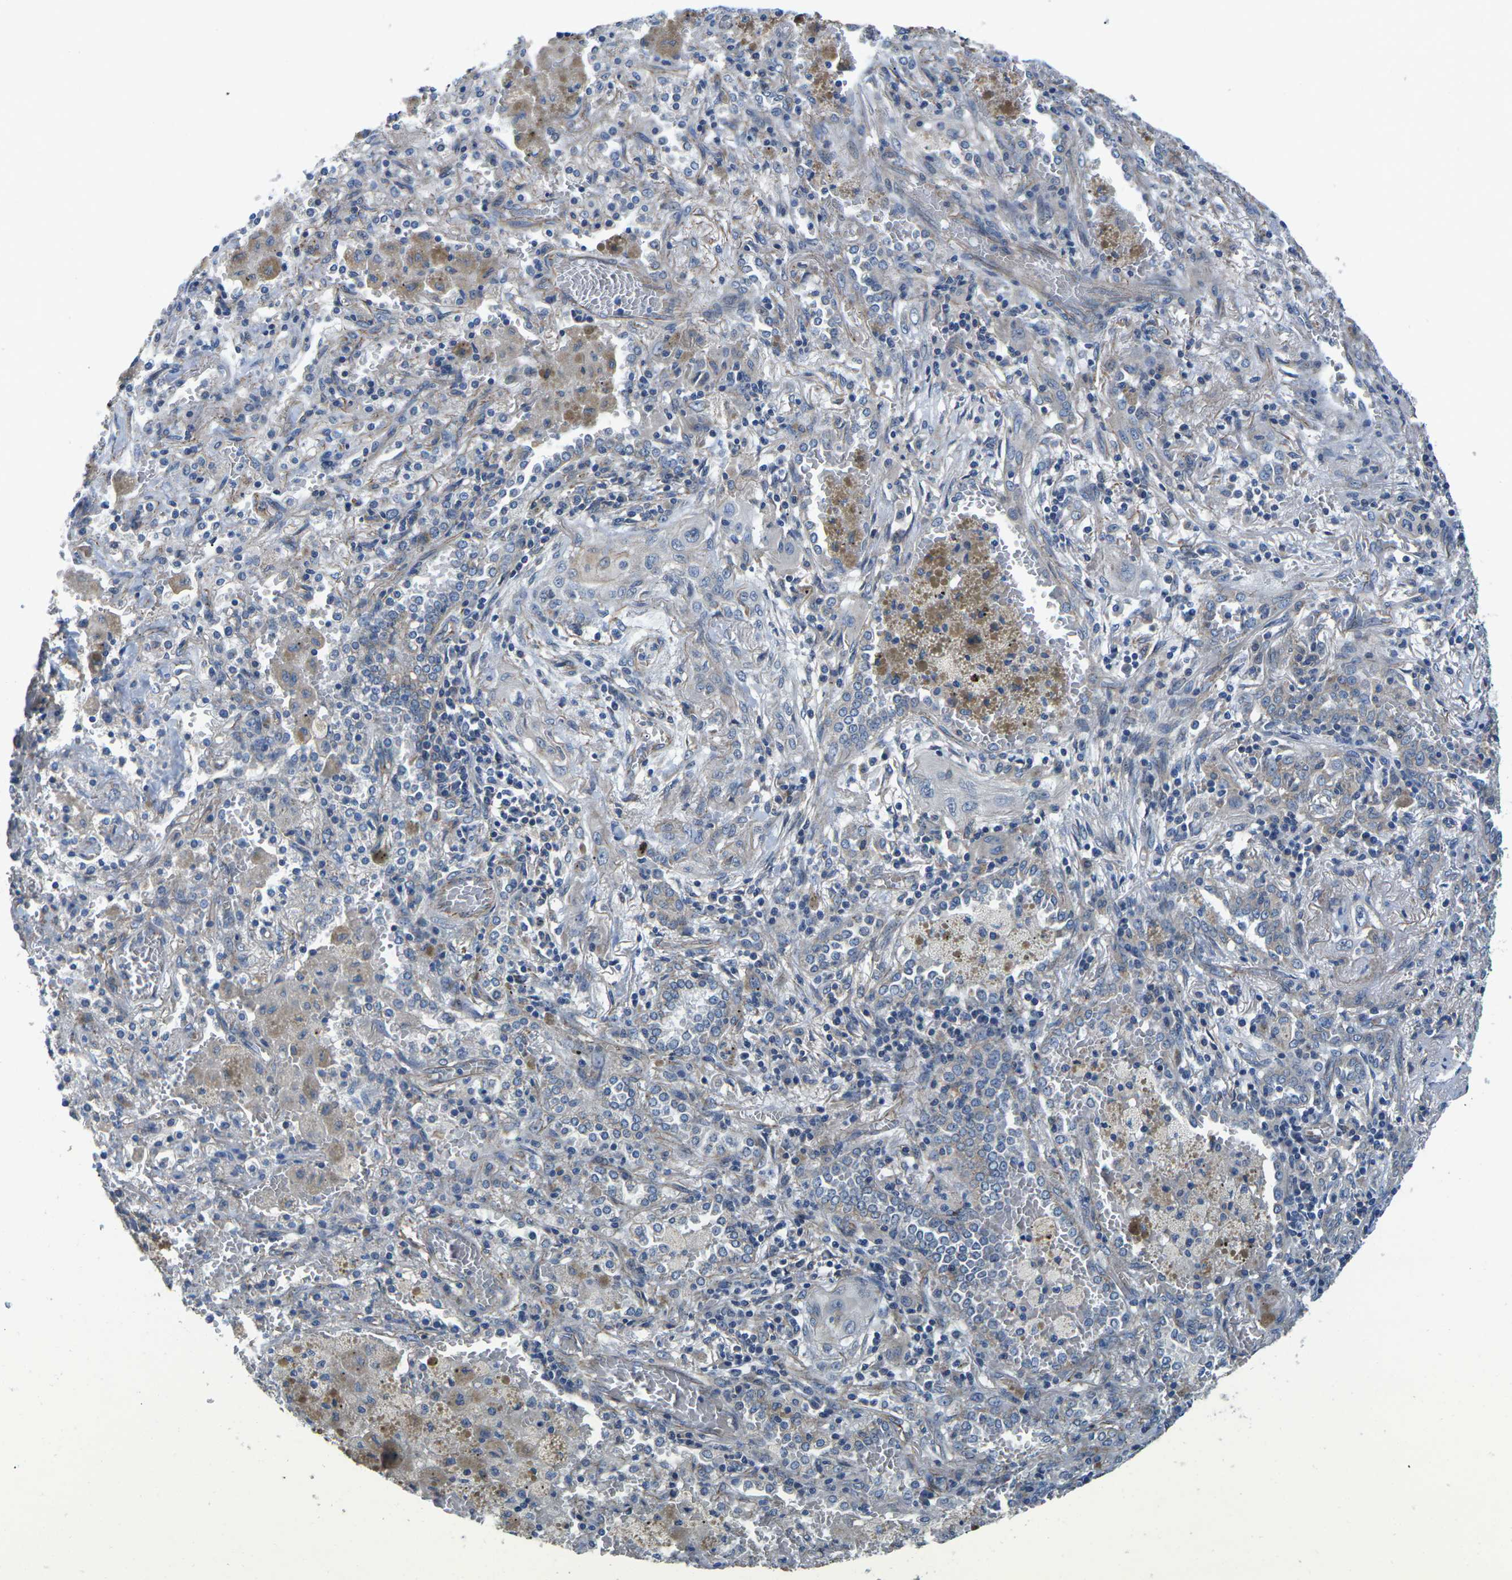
{"staining": {"intensity": "negative", "quantity": "none", "location": "none"}, "tissue": "lung cancer", "cell_type": "Tumor cells", "image_type": "cancer", "snomed": [{"axis": "morphology", "description": "Squamous cell carcinoma, NOS"}, {"axis": "topography", "description": "Lung"}], "caption": "Immunohistochemical staining of lung cancer (squamous cell carcinoma) exhibits no significant positivity in tumor cells.", "gene": "CTNND1", "patient": {"sex": "female", "age": 47}}